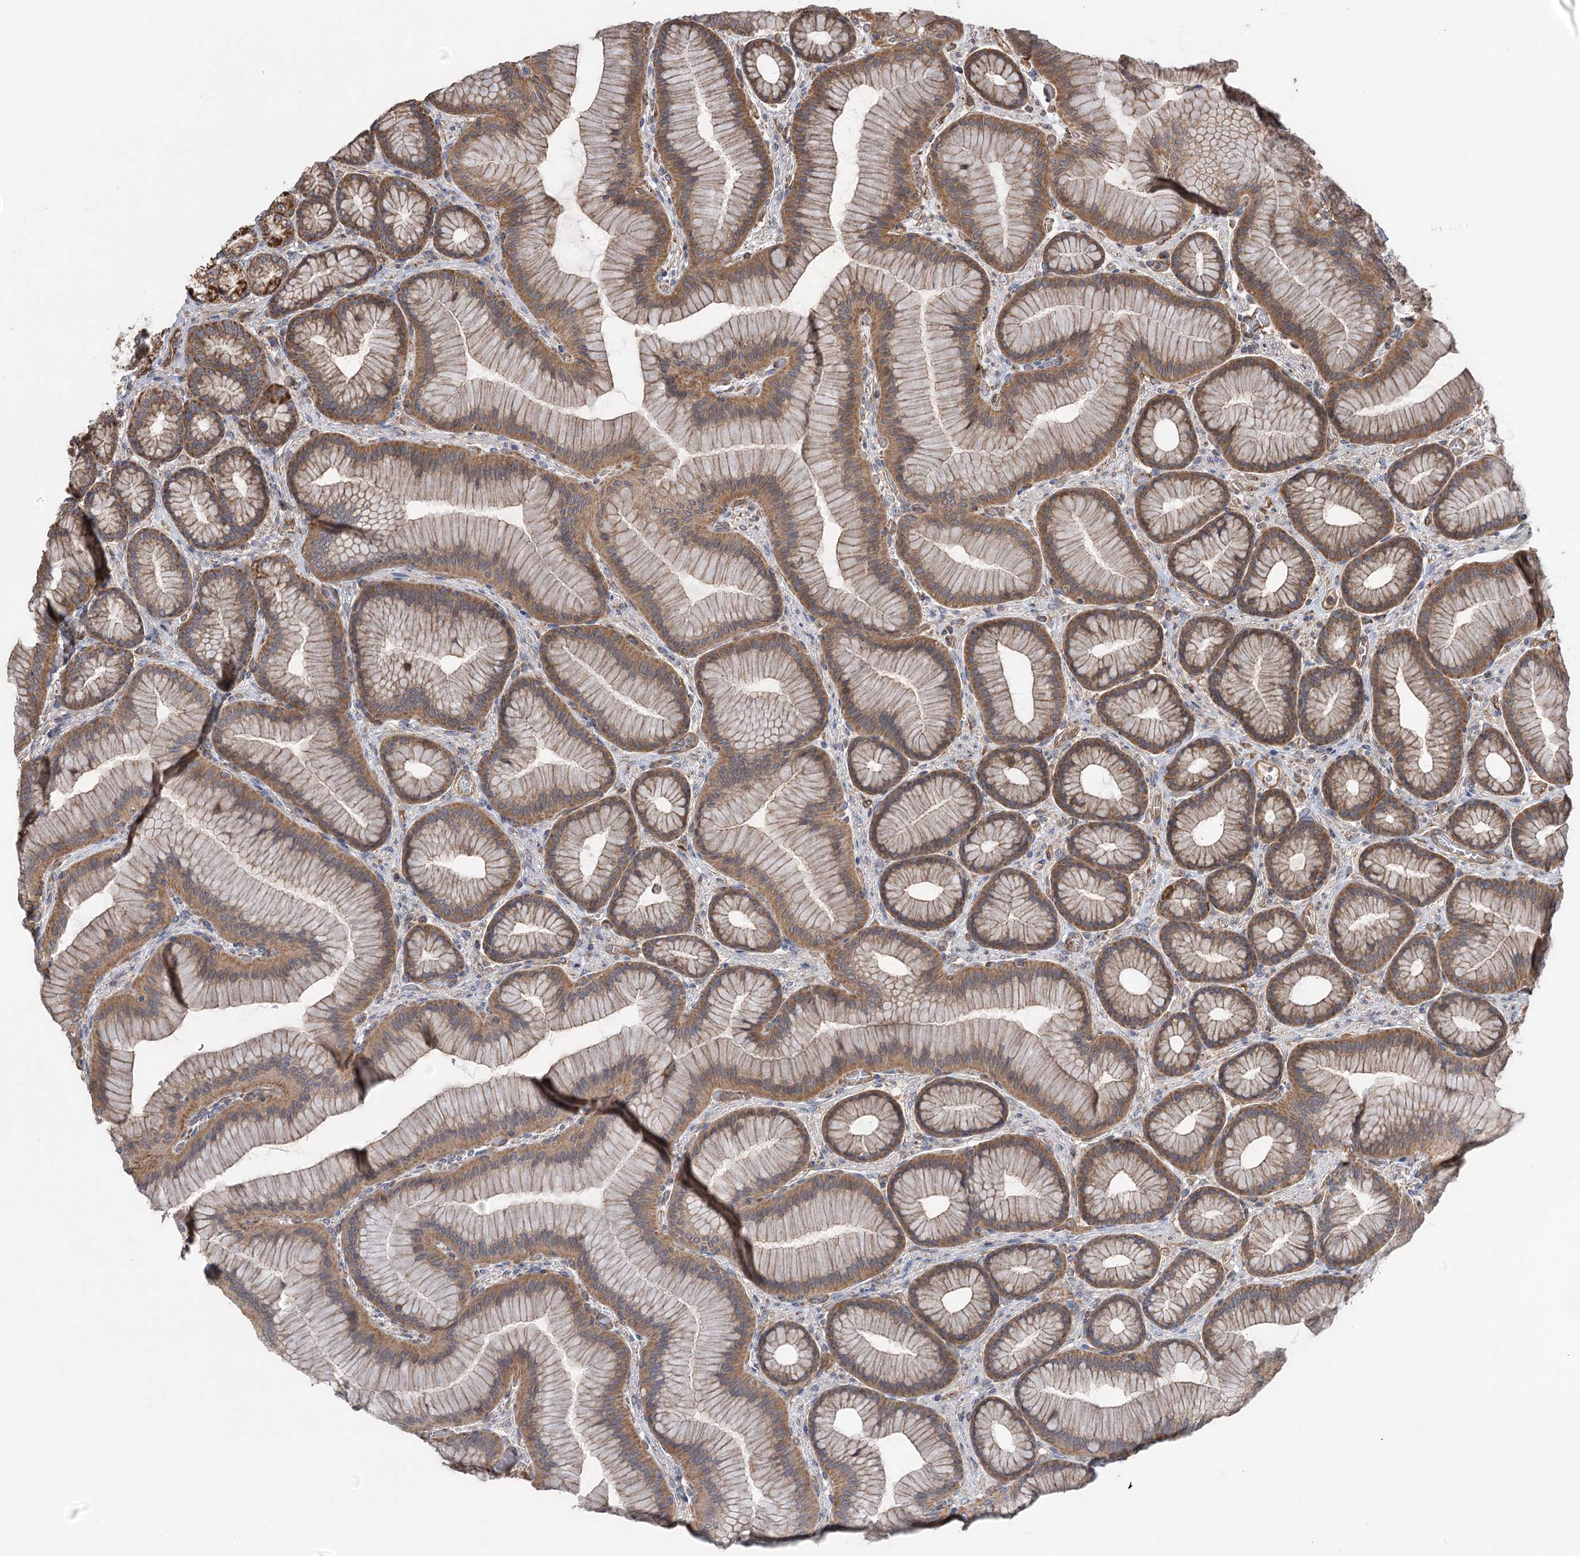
{"staining": {"intensity": "moderate", "quantity": ">75%", "location": "cytoplasmic/membranous"}, "tissue": "stomach", "cell_type": "Glandular cells", "image_type": "normal", "snomed": [{"axis": "morphology", "description": "Normal tissue, NOS"}, {"axis": "morphology", "description": "Adenocarcinoma, NOS"}, {"axis": "morphology", "description": "Adenocarcinoma, High grade"}, {"axis": "topography", "description": "Stomach, upper"}, {"axis": "topography", "description": "Stomach"}], "caption": "DAB (3,3'-diaminobenzidine) immunohistochemical staining of normal stomach reveals moderate cytoplasmic/membranous protein staining in approximately >75% of glandular cells.", "gene": "RWDD4", "patient": {"sex": "female", "age": 65}}